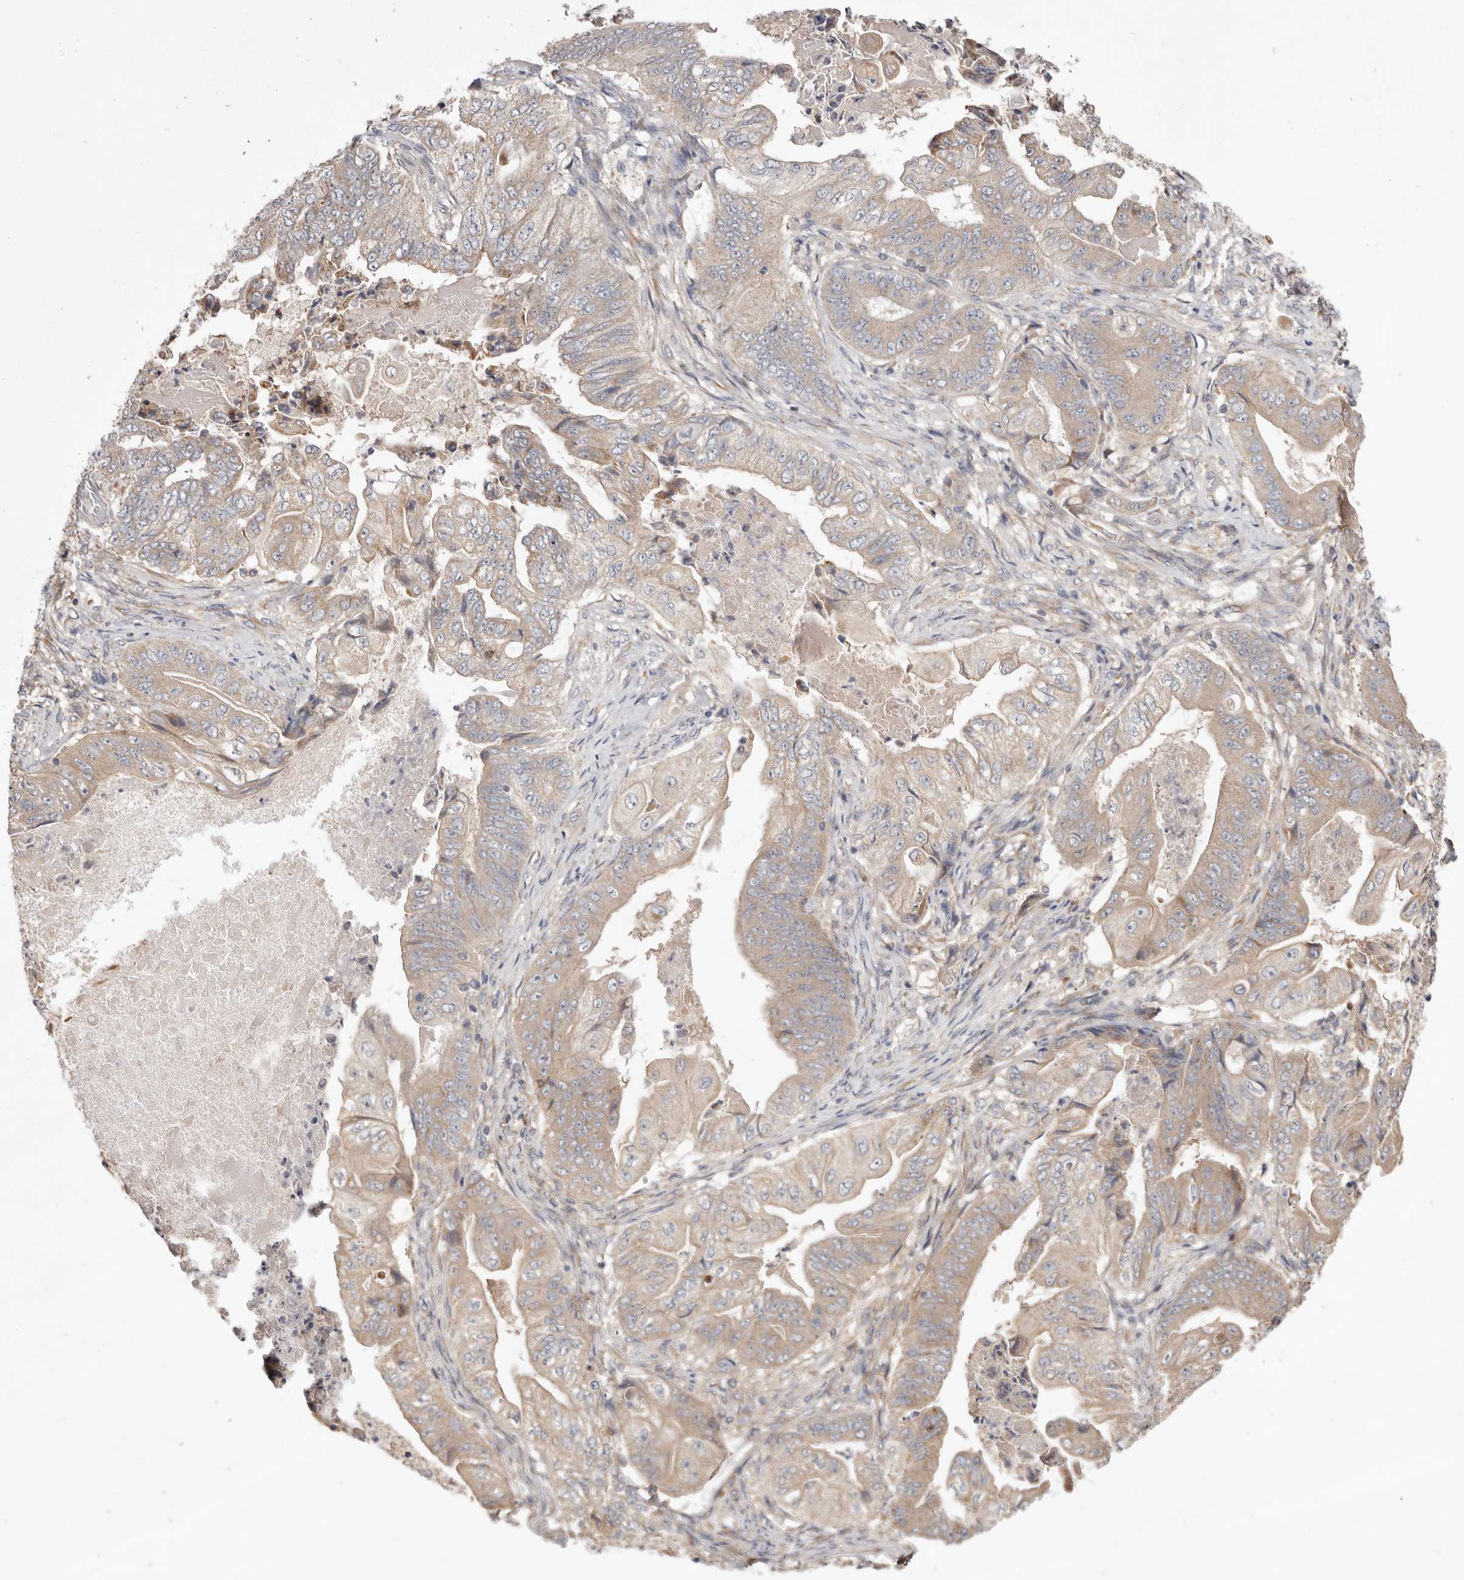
{"staining": {"intensity": "moderate", "quantity": "25%-75%", "location": "cytoplasmic/membranous"}, "tissue": "stomach cancer", "cell_type": "Tumor cells", "image_type": "cancer", "snomed": [{"axis": "morphology", "description": "Adenocarcinoma, NOS"}, {"axis": "topography", "description": "Stomach"}], "caption": "Moderate cytoplasmic/membranous protein positivity is identified in about 25%-75% of tumor cells in stomach adenocarcinoma. (brown staining indicates protein expression, while blue staining denotes nuclei).", "gene": "LRP6", "patient": {"sex": "female", "age": 73}}